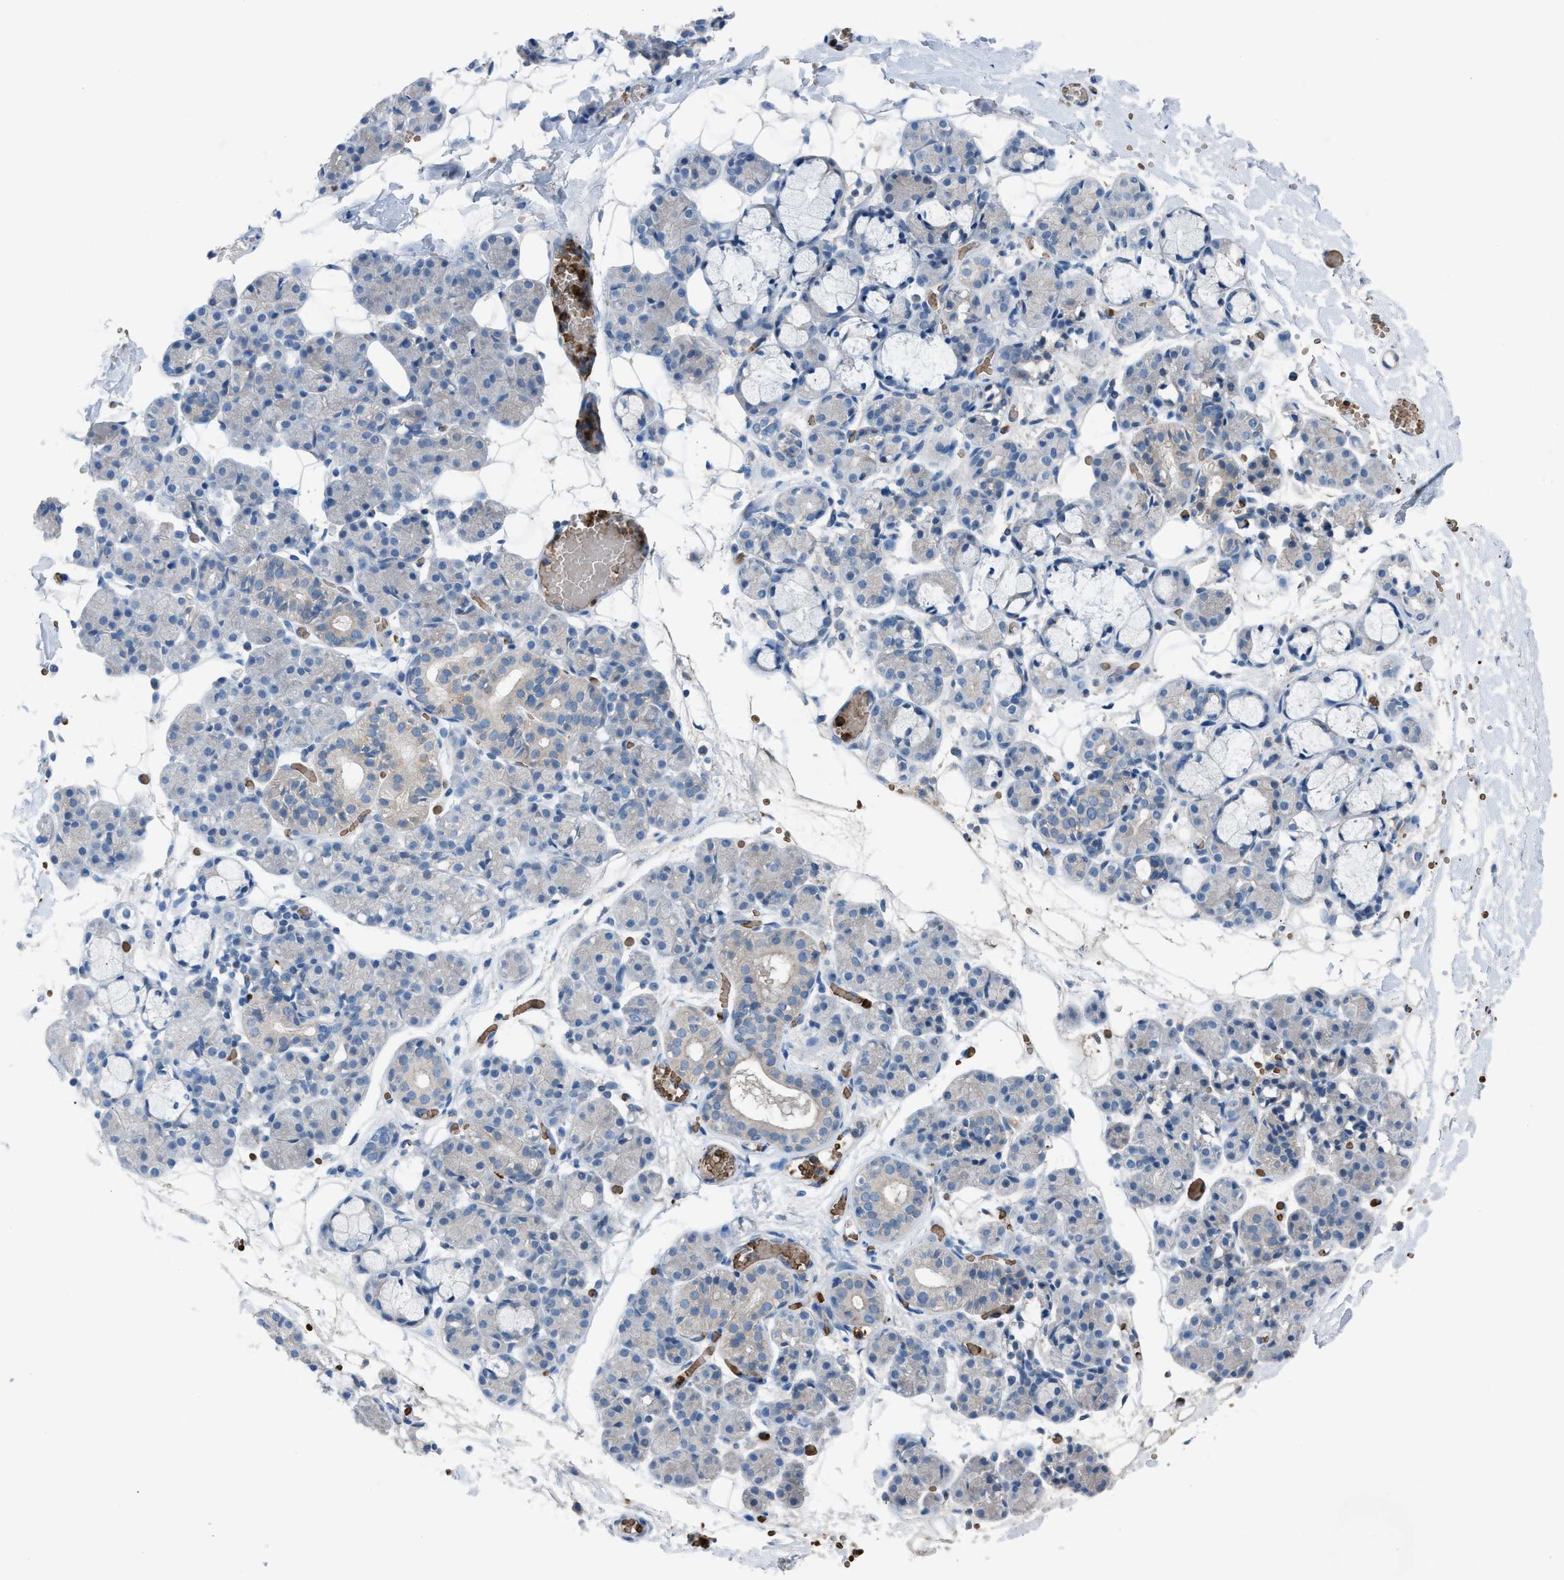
{"staining": {"intensity": "negative", "quantity": "none", "location": "none"}, "tissue": "salivary gland", "cell_type": "Glandular cells", "image_type": "normal", "snomed": [{"axis": "morphology", "description": "Normal tissue, NOS"}, {"axis": "topography", "description": "Salivary gland"}], "caption": "The image shows no staining of glandular cells in benign salivary gland. (DAB (3,3'-diaminobenzidine) immunohistochemistry (IHC) with hematoxylin counter stain).", "gene": "CFAP77", "patient": {"sex": "male", "age": 63}}